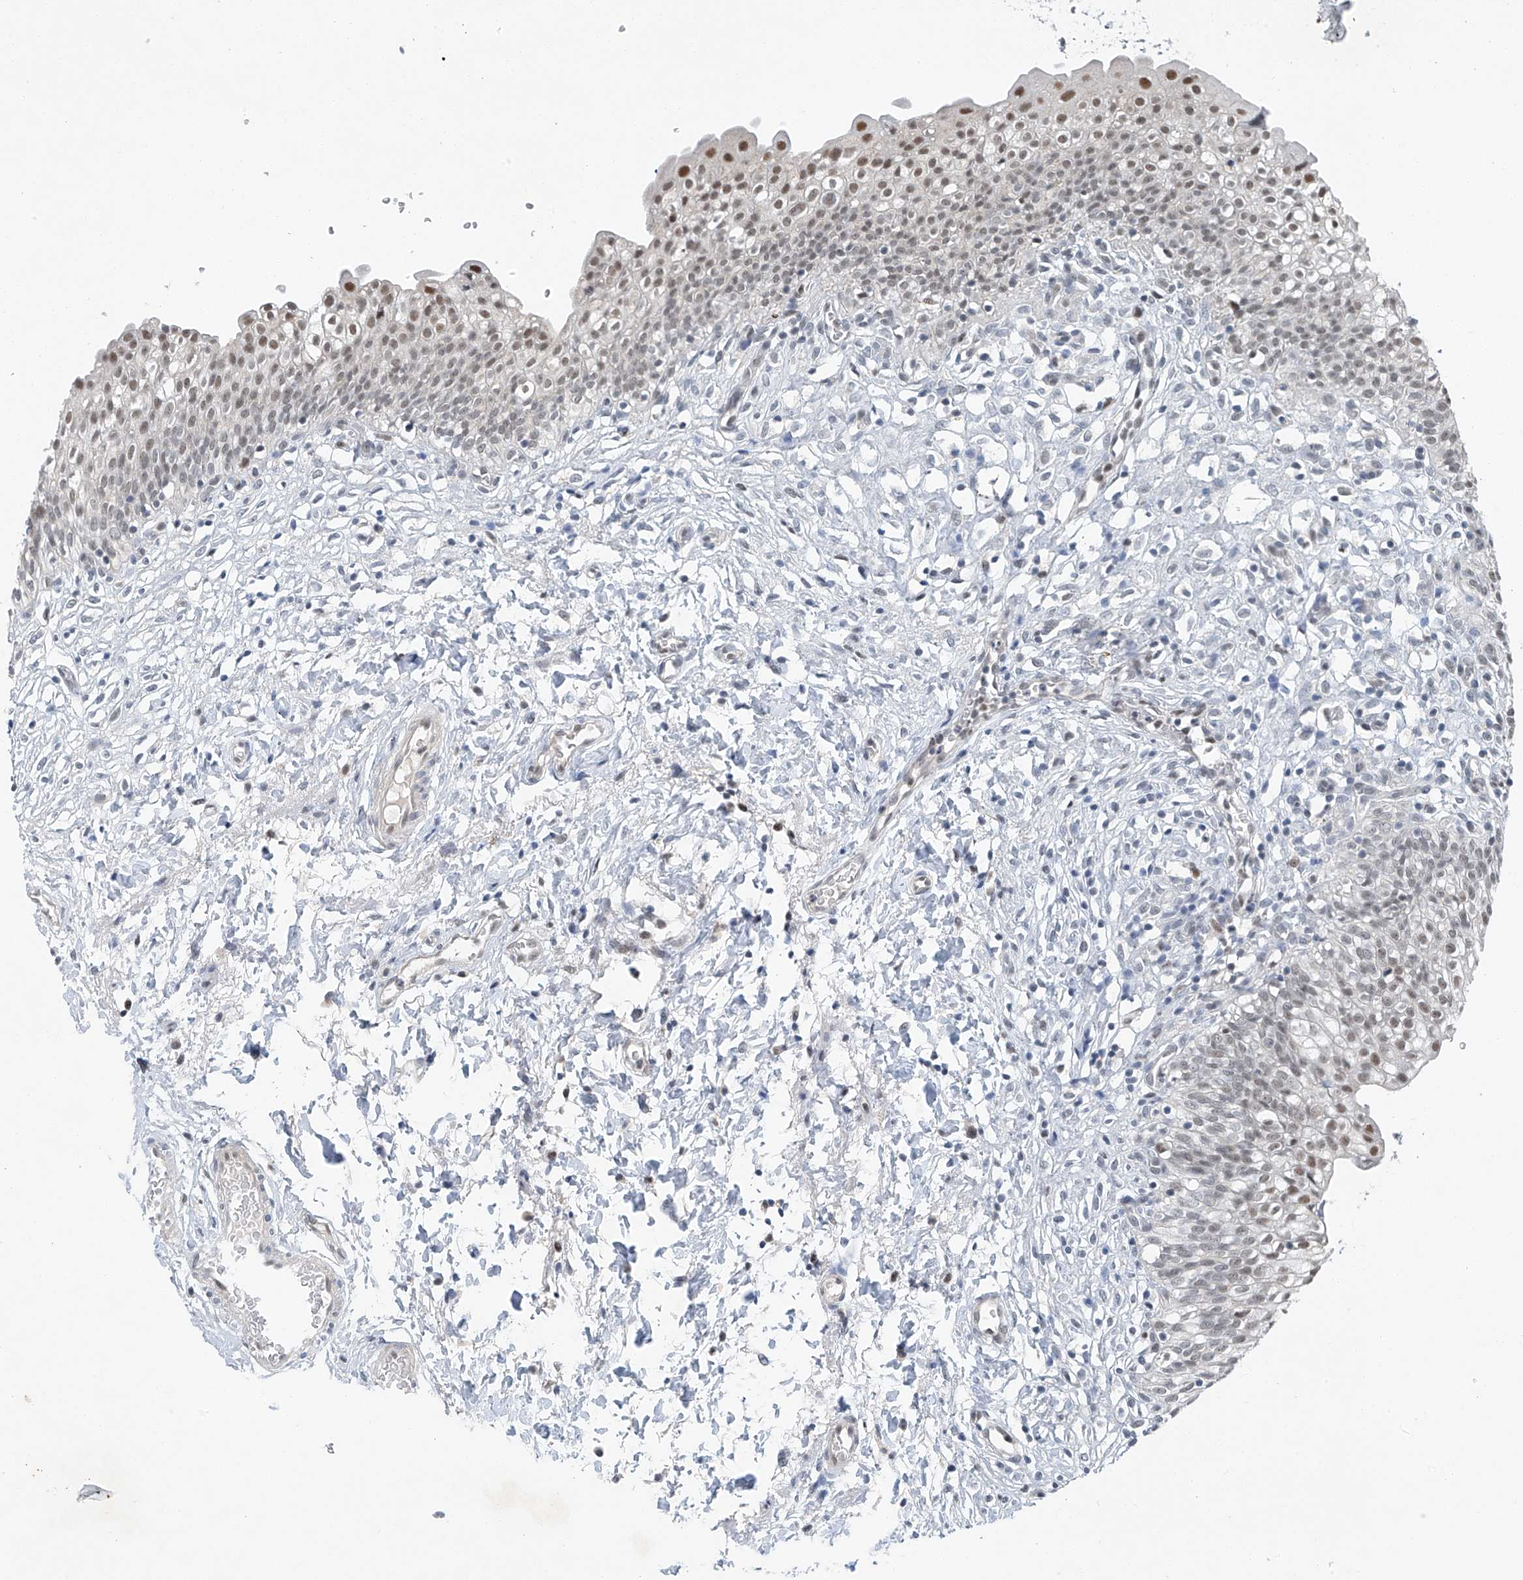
{"staining": {"intensity": "moderate", "quantity": "<25%", "location": "nuclear"}, "tissue": "urinary bladder", "cell_type": "Urothelial cells", "image_type": "normal", "snomed": [{"axis": "morphology", "description": "Normal tissue, NOS"}, {"axis": "topography", "description": "Urinary bladder"}], "caption": "Protein expression analysis of benign urinary bladder shows moderate nuclear positivity in about <25% of urothelial cells.", "gene": "TAF8", "patient": {"sex": "male", "age": 55}}